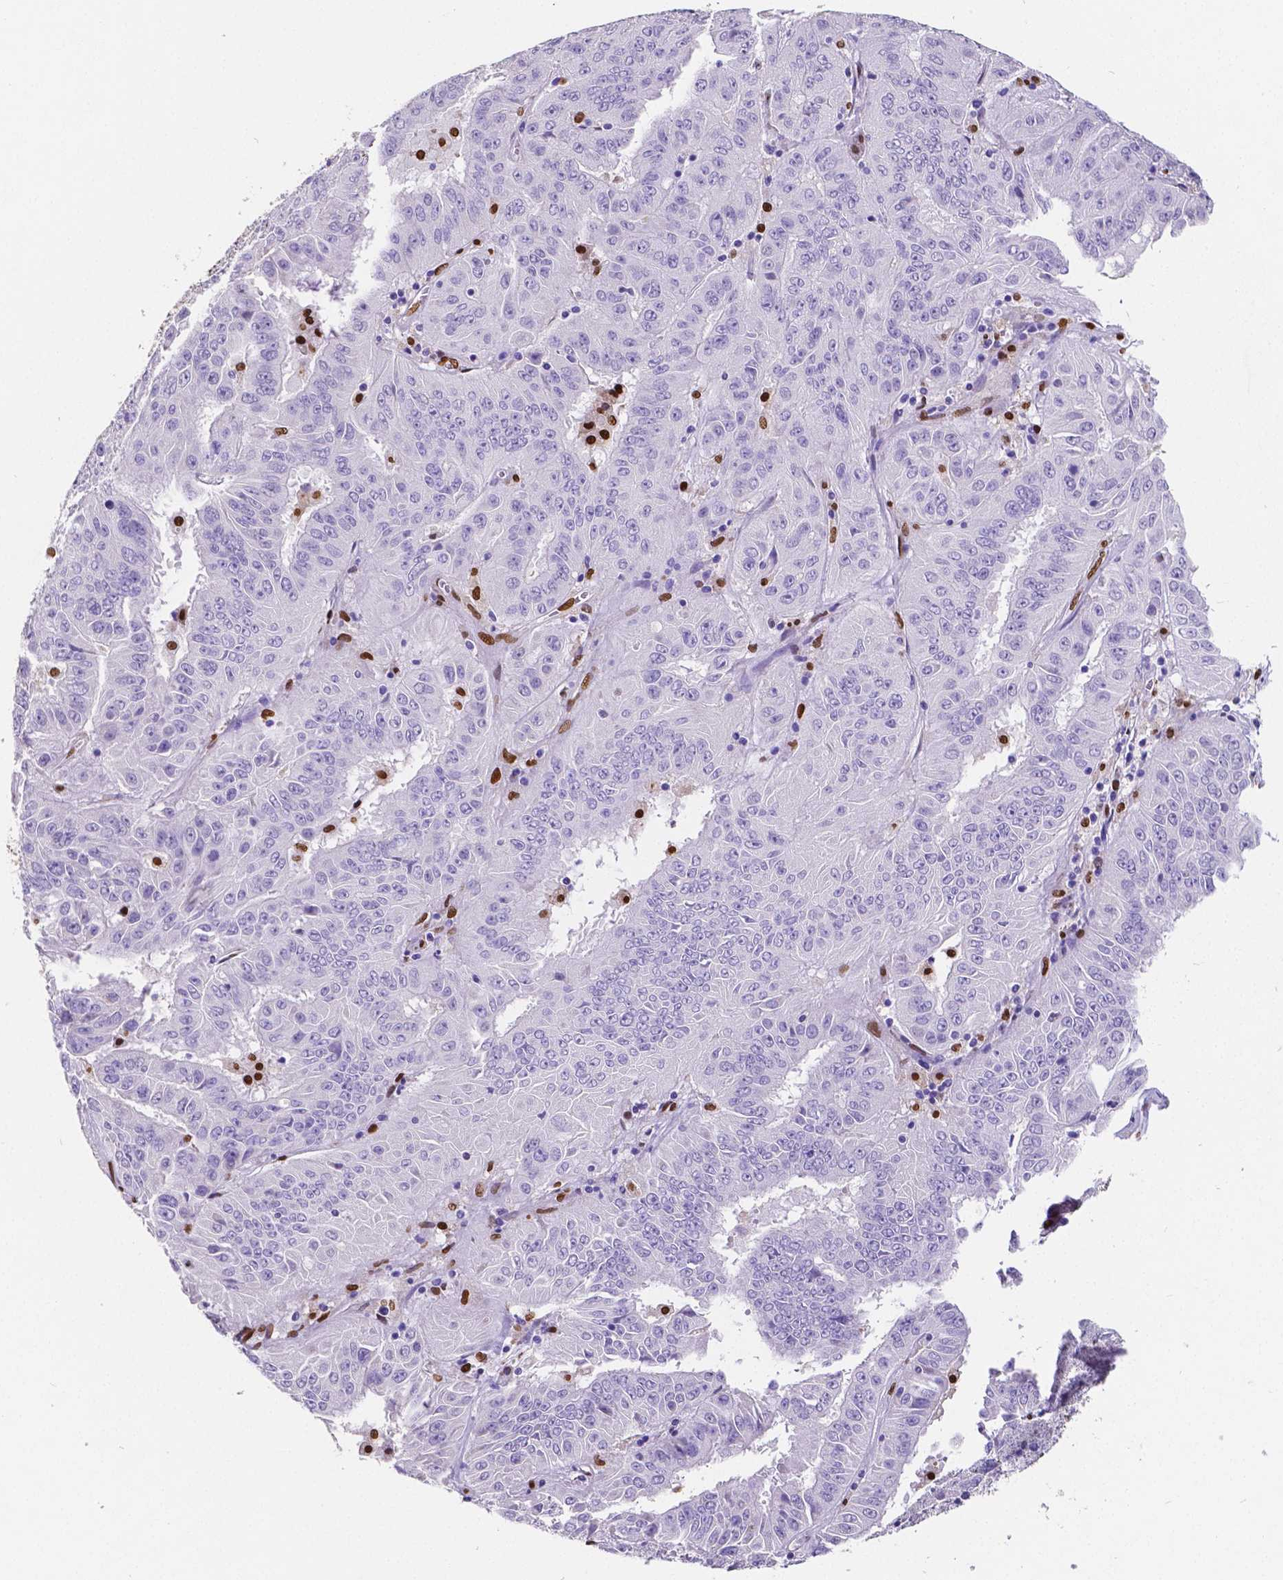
{"staining": {"intensity": "negative", "quantity": "none", "location": "none"}, "tissue": "pancreatic cancer", "cell_type": "Tumor cells", "image_type": "cancer", "snomed": [{"axis": "morphology", "description": "Adenocarcinoma, NOS"}, {"axis": "topography", "description": "Pancreas"}], "caption": "The image displays no significant positivity in tumor cells of adenocarcinoma (pancreatic). (Immunohistochemistry, brightfield microscopy, high magnification).", "gene": "MEF2C", "patient": {"sex": "male", "age": 63}}